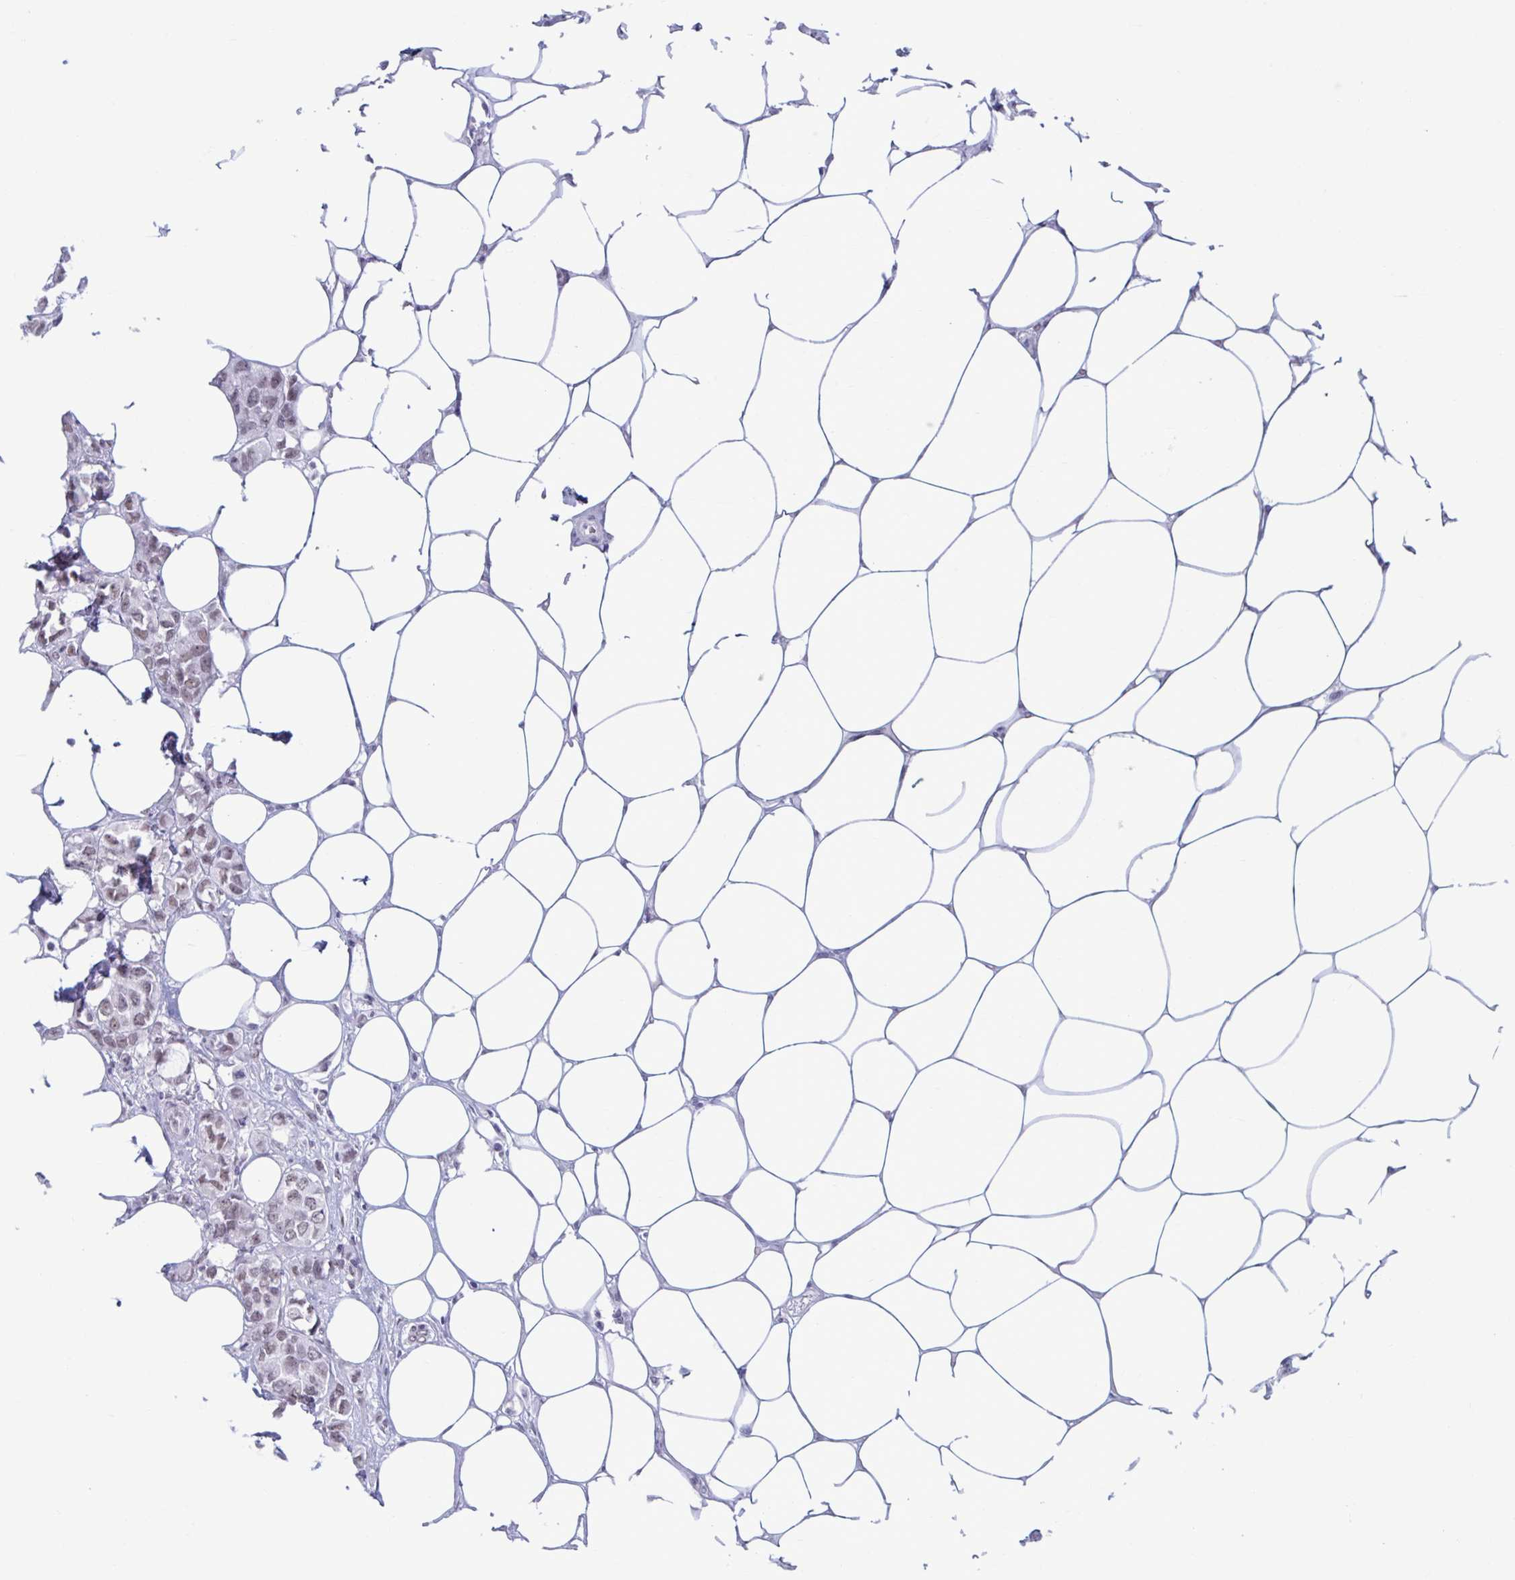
{"staining": {"intensity": "weak", "quantity": ">75%", "location": "nuclear"}, "tissue": "breast cancer", "cell_type": "Tumor cells", "image_type": "cancer", "snomed": [{"axis": "morphology", "description": "Lobular carcinoma"}, {"axis": "topography", "description": "Breast"}], "caption": "About >75% of tumor cells in breast cancer exhibit weak nuclear protein staining as visualized by brown immunohistochemical staining.", "gene": "MSMB", "patient": {"sex": "female", "age": 91}}